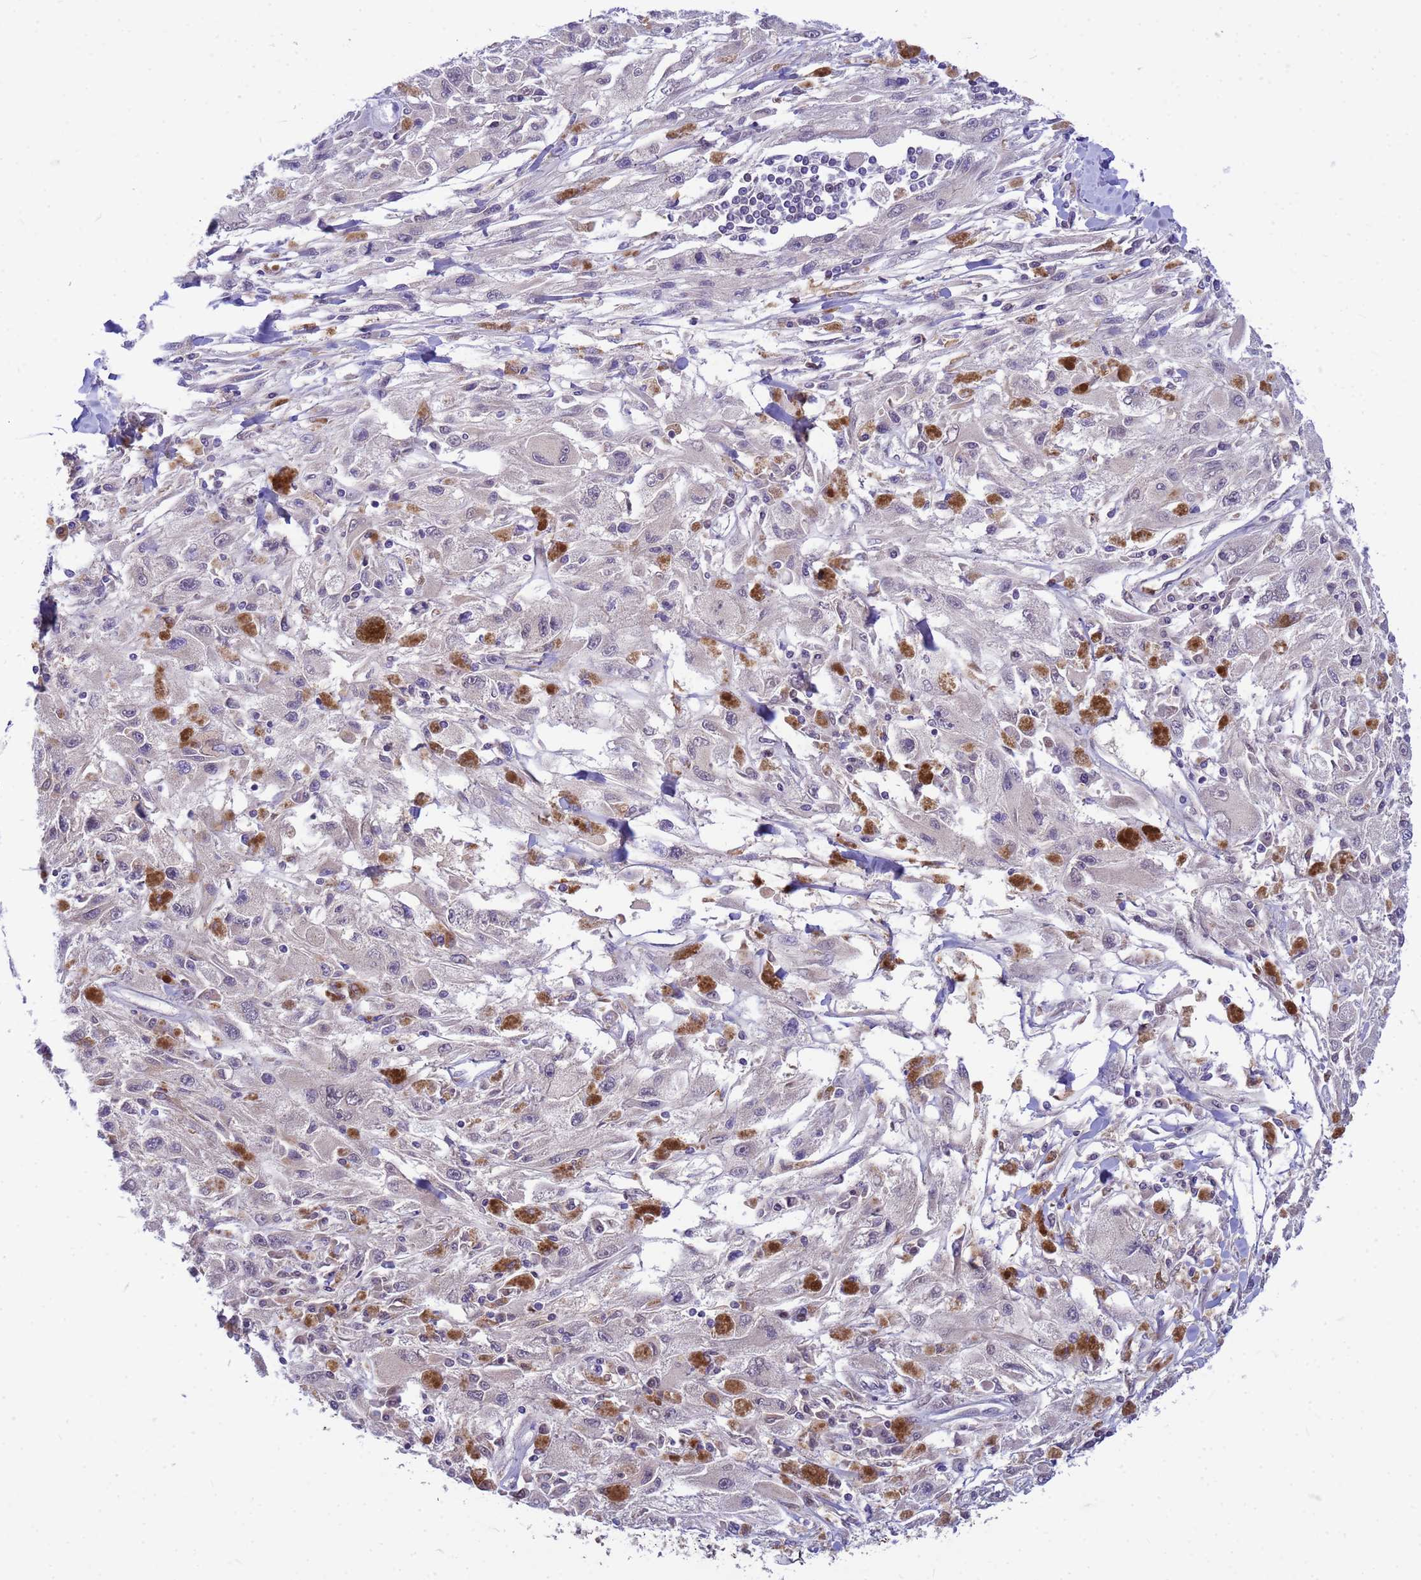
{"staining": {"intensity": "negative", "quantity": "none", "location": "none"}, "tissue": "melanoma", "cell_type": "Tumor cells", "image_type": "cancer", "snomed": [{"axis": "morphology", "description": "Malignant melanoma, Metastatic site"}, {"axis": "topography", "description": "Skin"}], "caption": "DAB immunohistochemical staining of melanoma shows no significant staining in tumor cells.", "gene": "ORM1", "patient": {"sex": "male", "age": 53}}